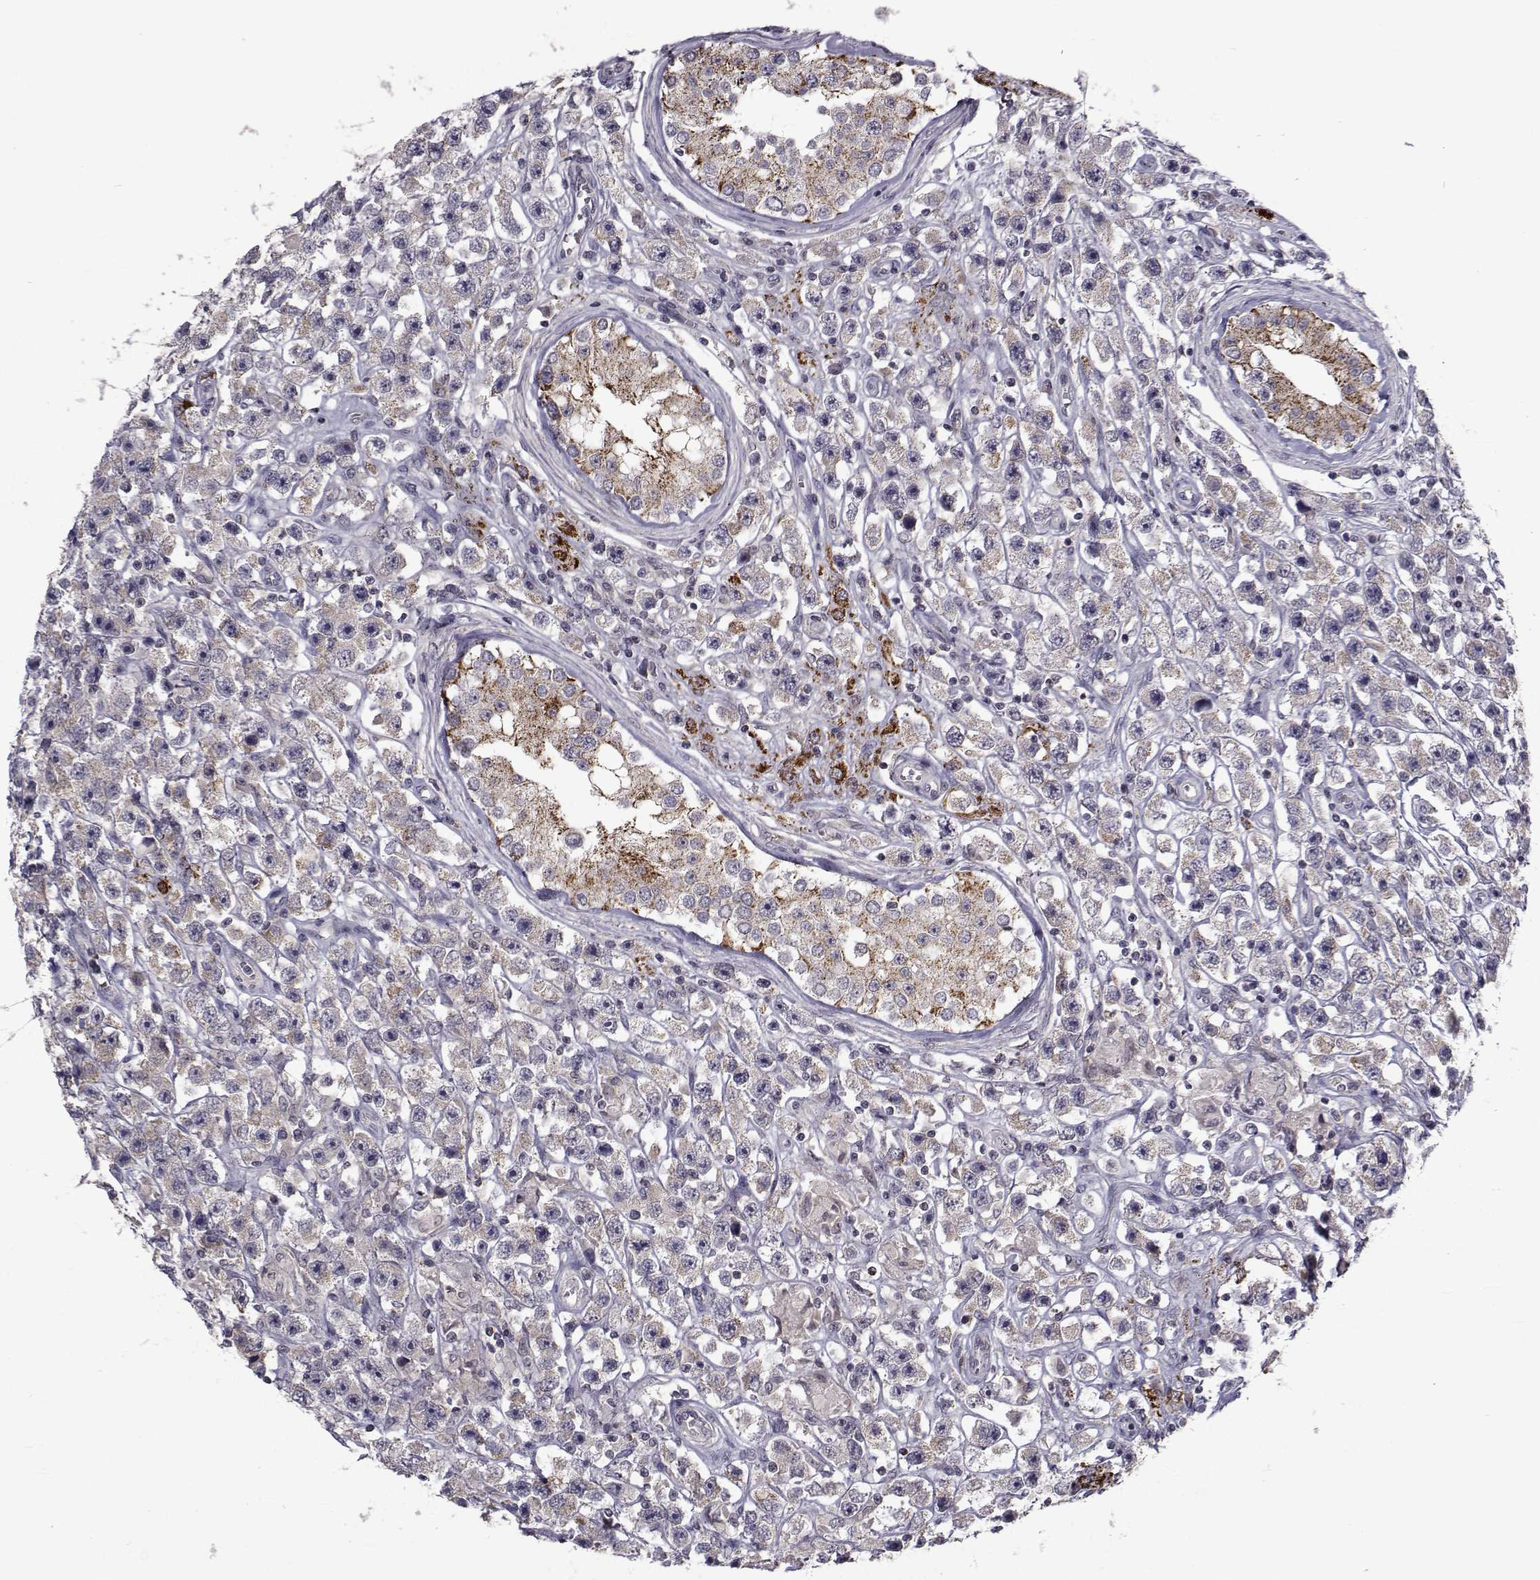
{"staining": {"intensity": "negative", "quantity": "none", "location": "none"}, "tissue": "testis cancer", "cell_type": "Tumor cells", "image_type": "cancer", "snomed": [{"axis": "morphology", "description": "Seminoma, NOS"}, {"axis": "topography", "description": "Testis"}], "caption": "This is a image of IHC staining of seminoma (testis), which shows no staining in tumor cells.", "gene": "FDXR", "patient": {"sex": "male", "age": 45}}